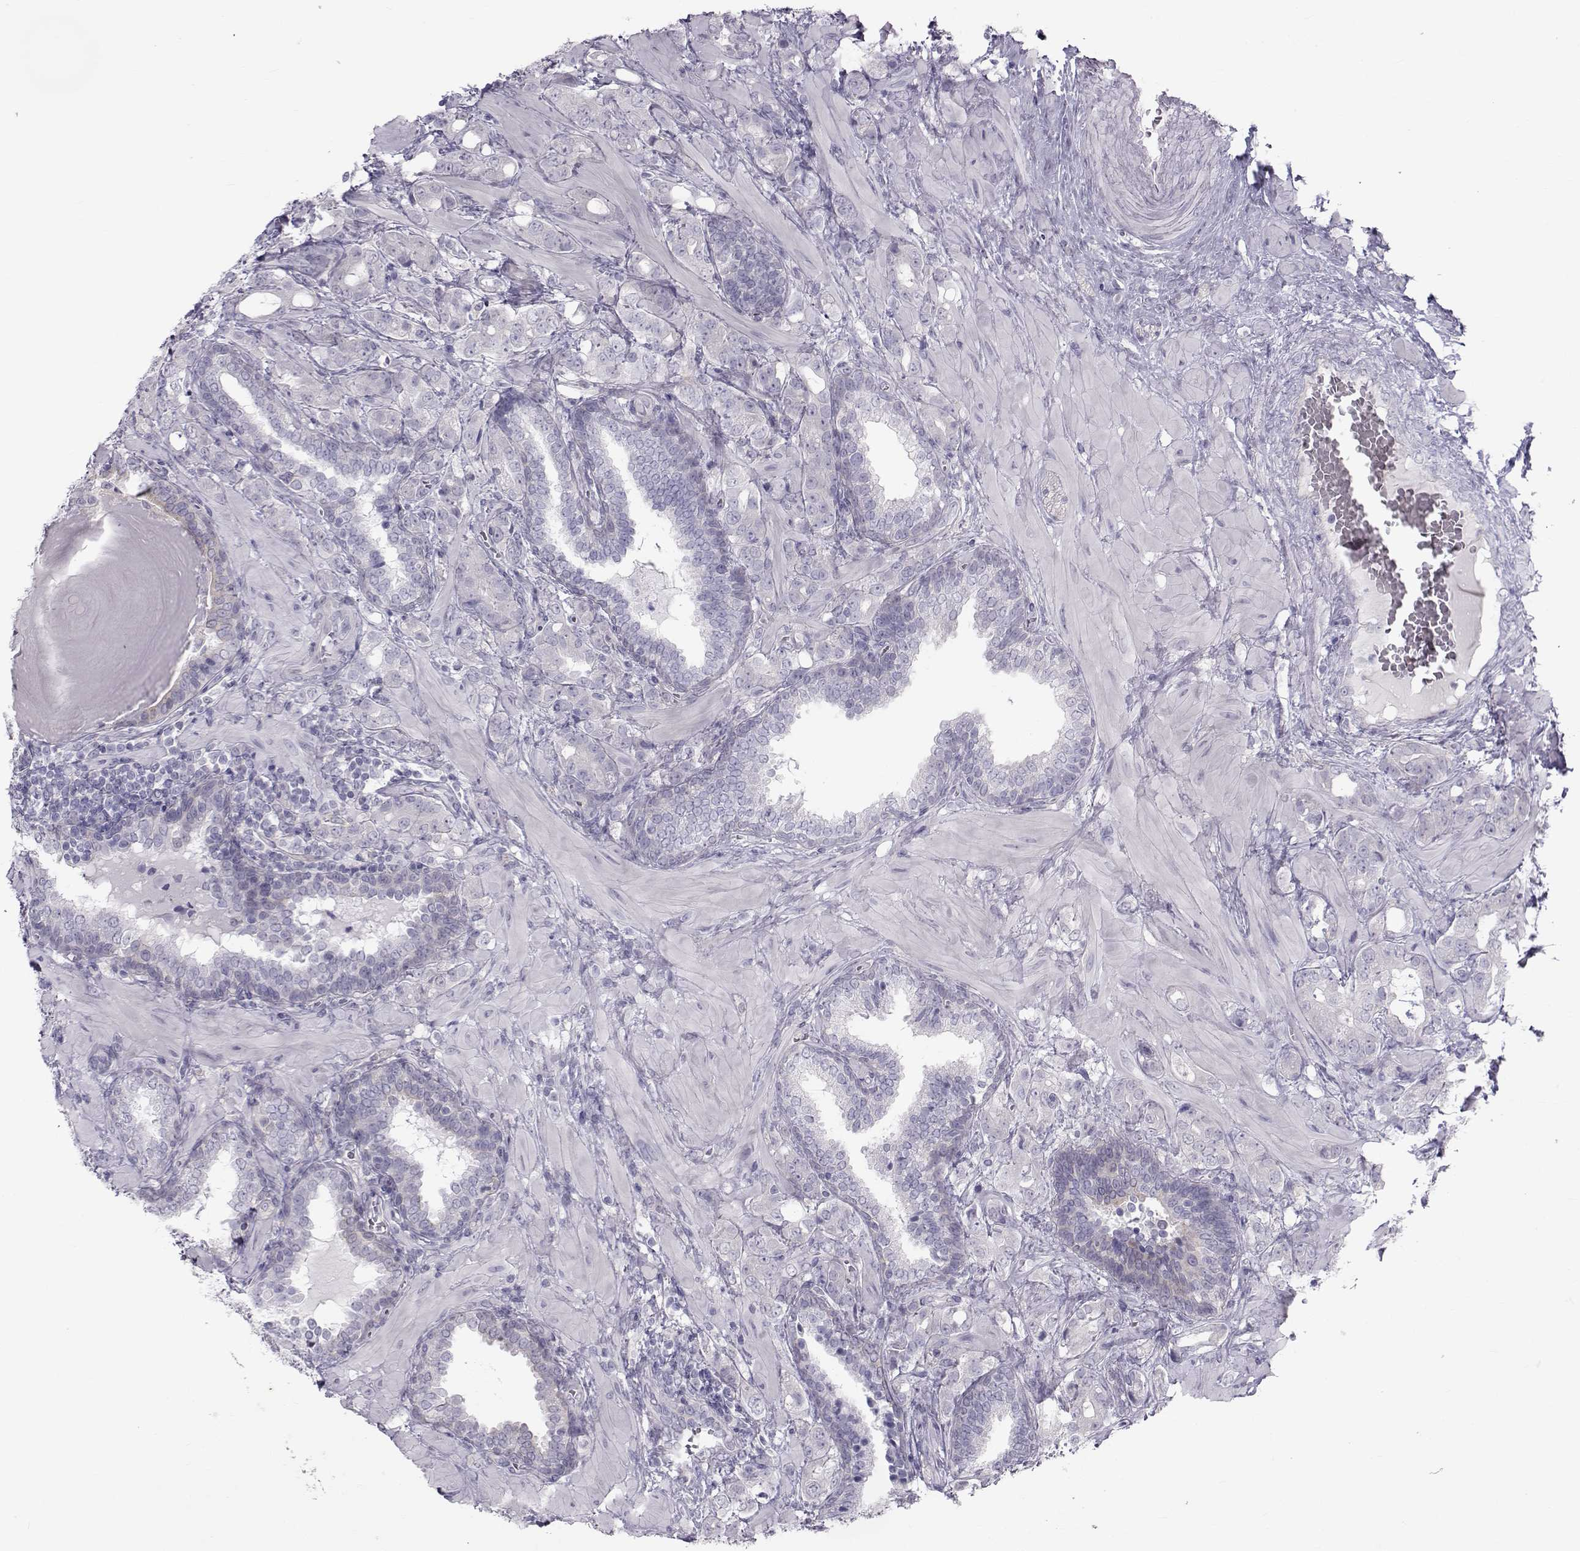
{"staining": {"intensity": "negative", "quantity": "none", "location": "none"}, "tissue": "prostate cancer", "cell_type": "Tumor cells", "image_type": "cancer", "snomed": [{"axis": "morphology", "description": "Adenocarcinoma, NOS"}, {"axis": "topography", "description": "Prostate"}], "caption": "A high-resolution micrograph shows immunohistochemistry (IHC) staining of prostate cancer, which reveals no significant expression in tumor cells.", "gene": "GARIN3", "patient": {"sex": "male", "age": 57}}